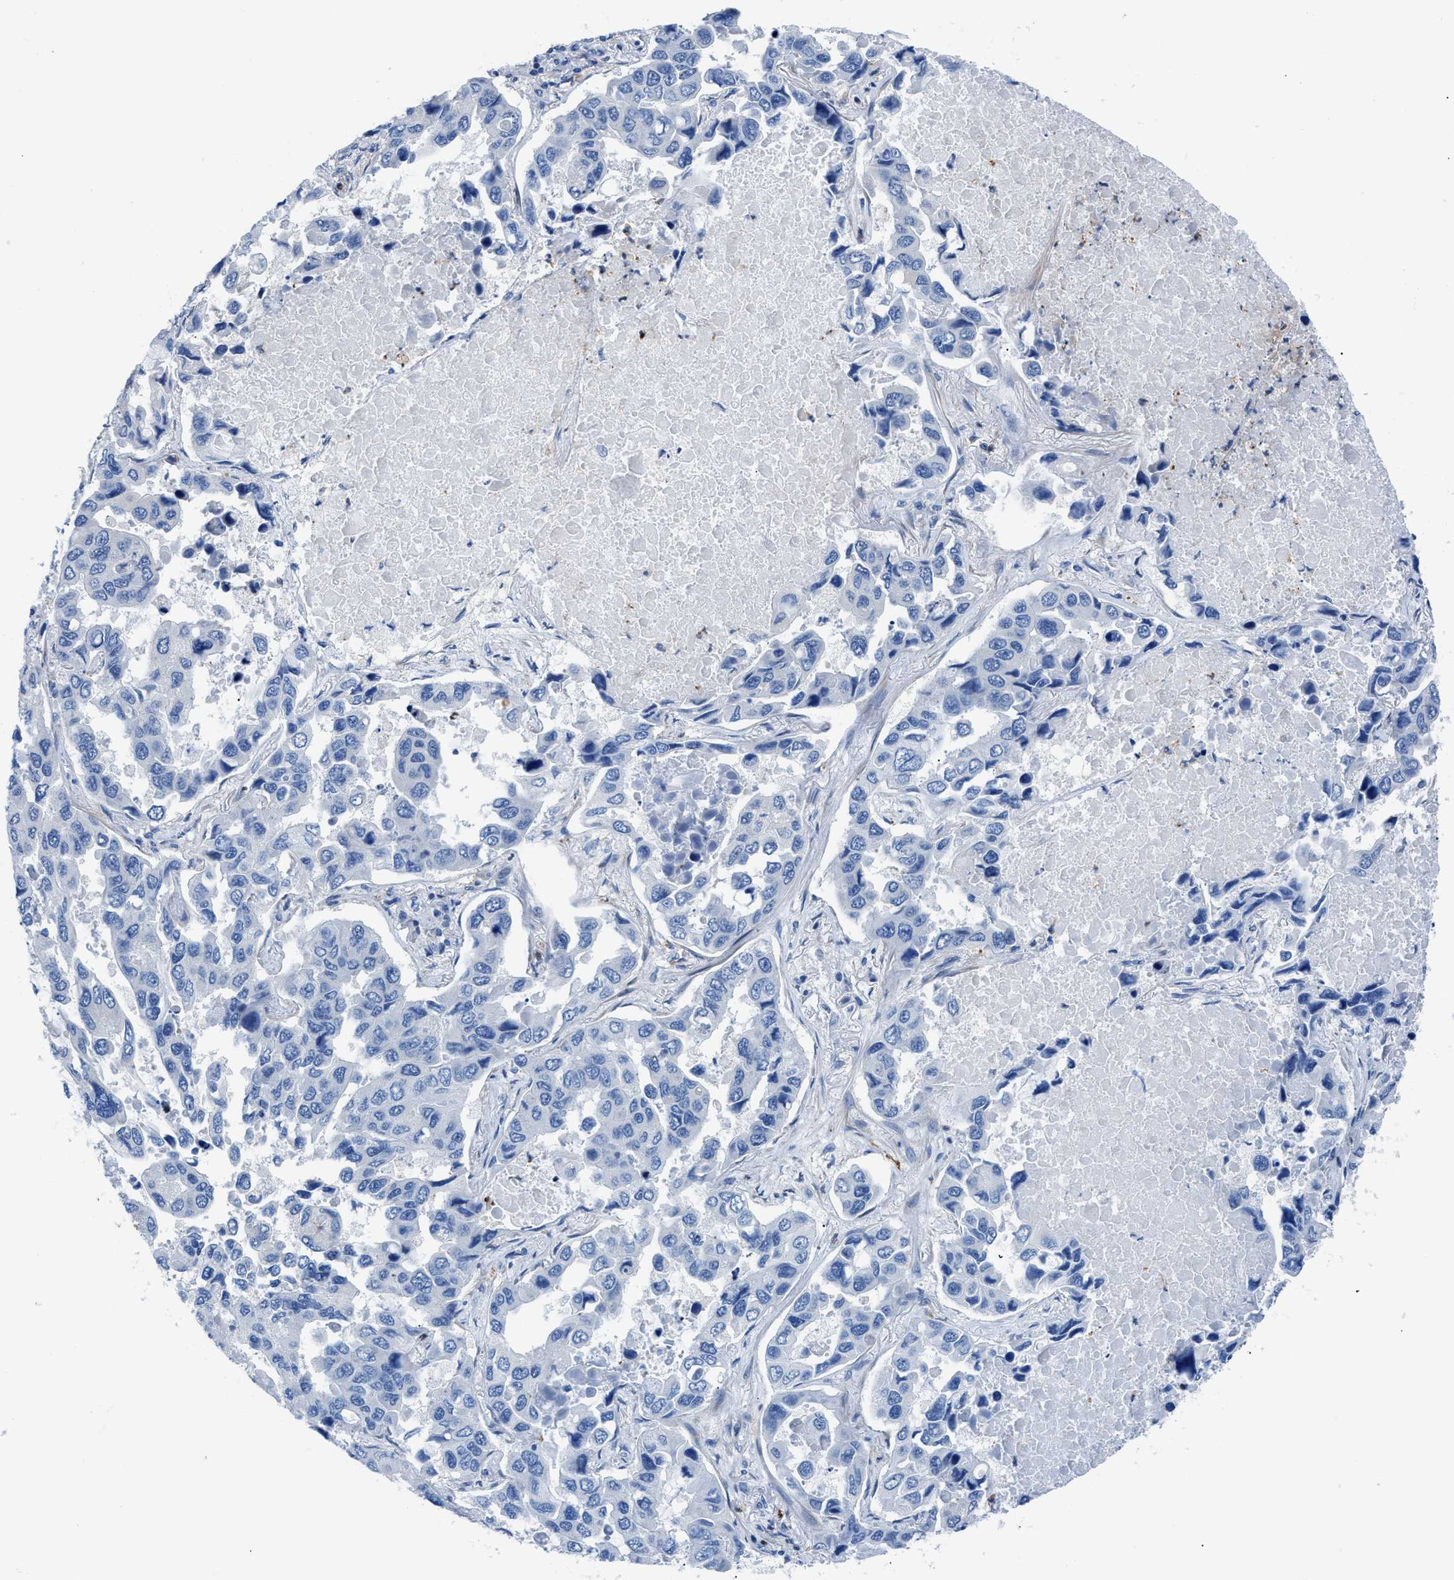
{"staining": {"intensity": "negative", "quantity": "none", "location": "none"}, "tissue": "lung cancer", "cell_type": "Tumor cells", "image_type": "cancer", "snomed": [{"axis": "morphology", "description": "Adenocarcinoma, NOS"}, {"axis": "topography", "description": "Lung"}], "caption": "IHC of lung cancer (adenocarcinoma) reveals no expression in tumor cells.", "gene": "ITPR1", "patient": {"sex": "male", "age": 64}}